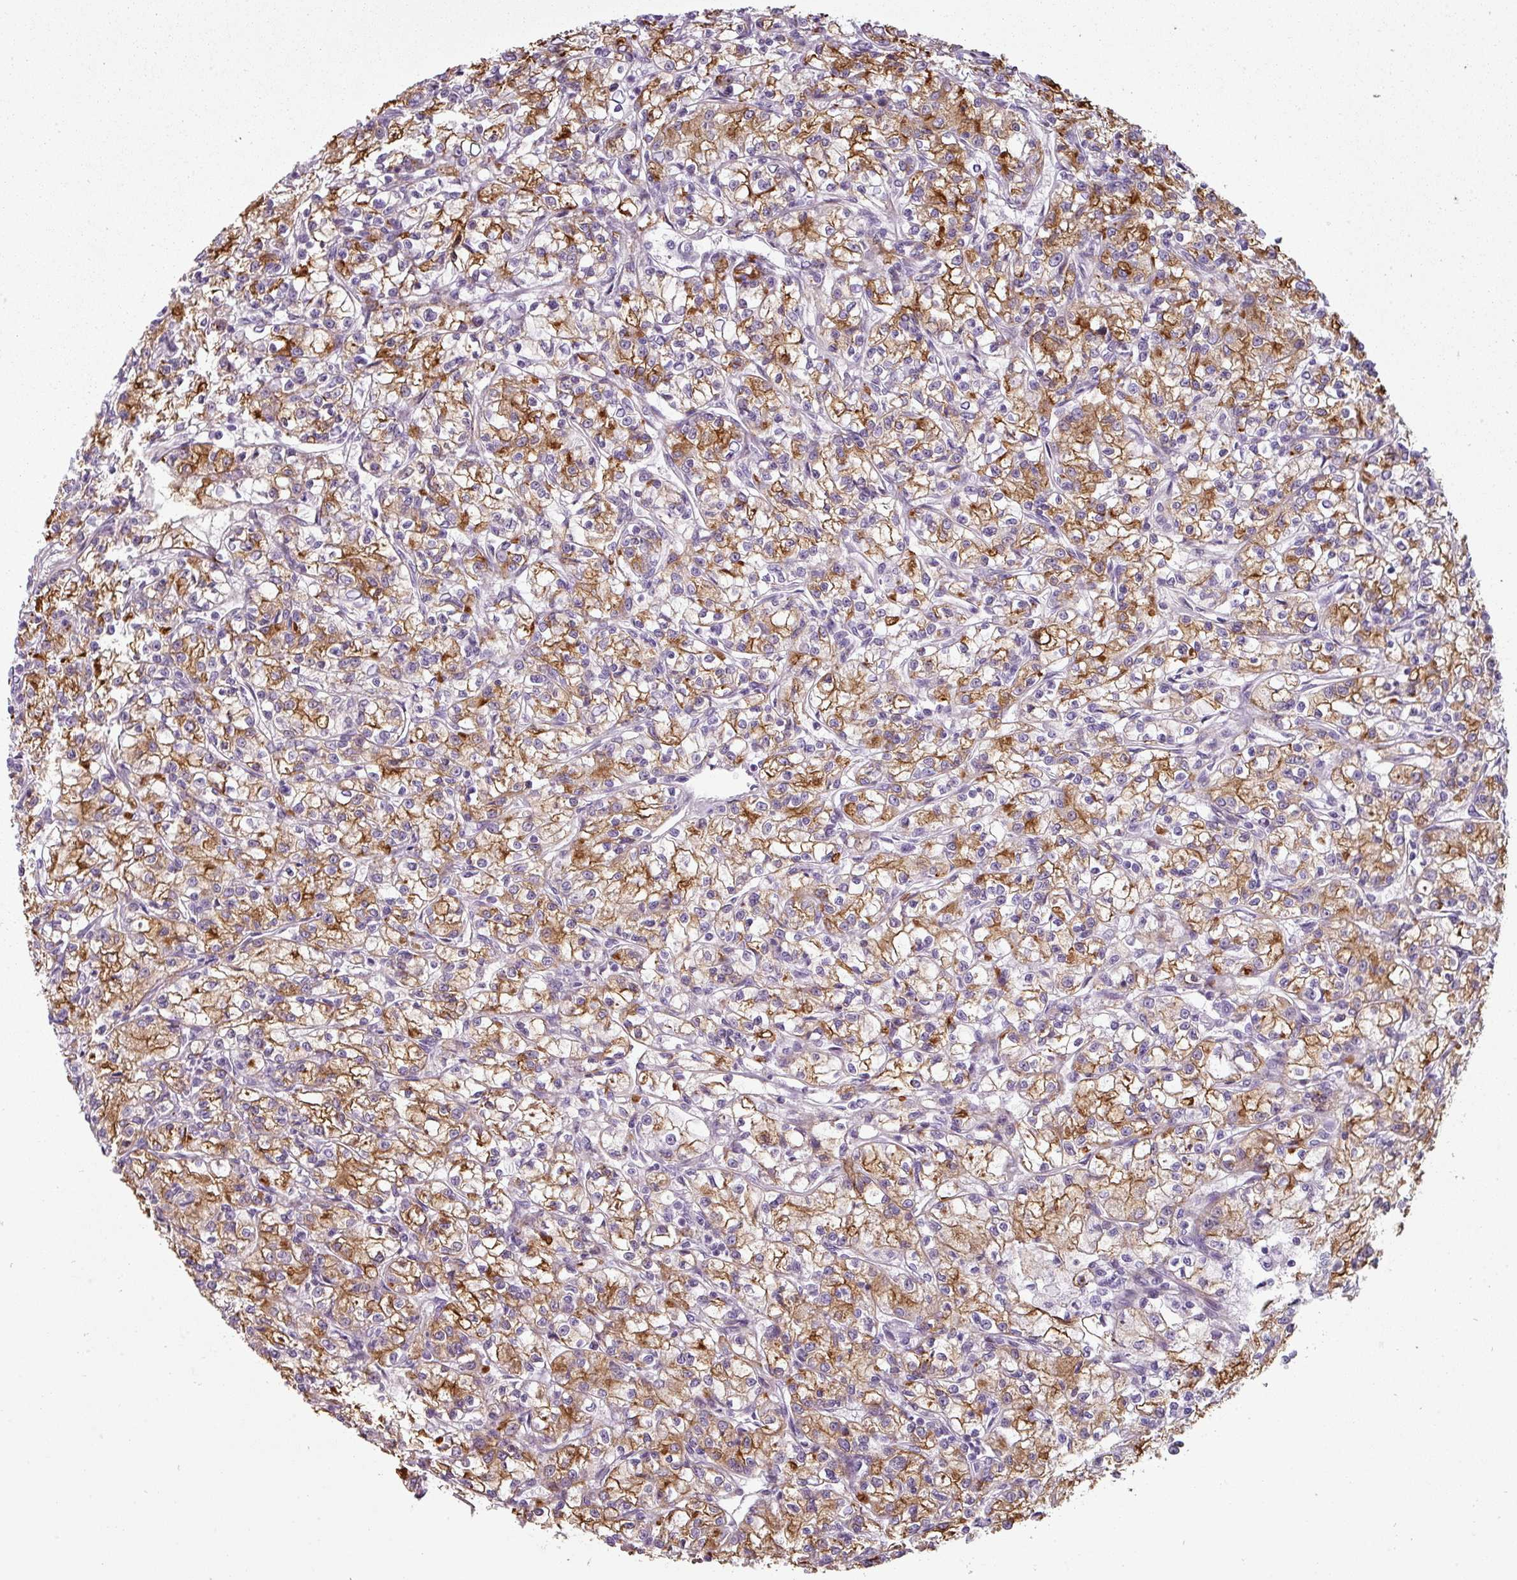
{"staining": {"intensity": "moderate", "quantity": ">75%", "location": "cytoplasmic/membranous"}, "tissue": "renal cancer", "cell_type": "Tumor cells", "image_type": "cancer", "snomed": [{"axis": "morphology", "description": "Adenocarcinoma, NOS"}, {"axis": "topography", "description": "Kidney"}], "caption": "Immunohistochemical staining of adenocarcinoma (renal) displays medium levels of moderate cytoplasmic/membranous staining in approximately >75% of tumor cells. The staining was performed using DAB (3,3'-diaminobenzidine) to visualize the protein expression in brown, while the nuclei were stained in blue with hematoxylin (Magnification: 20x).", "gene": "CHRDL1", "patient": {"sex": "female", "age": 59}}